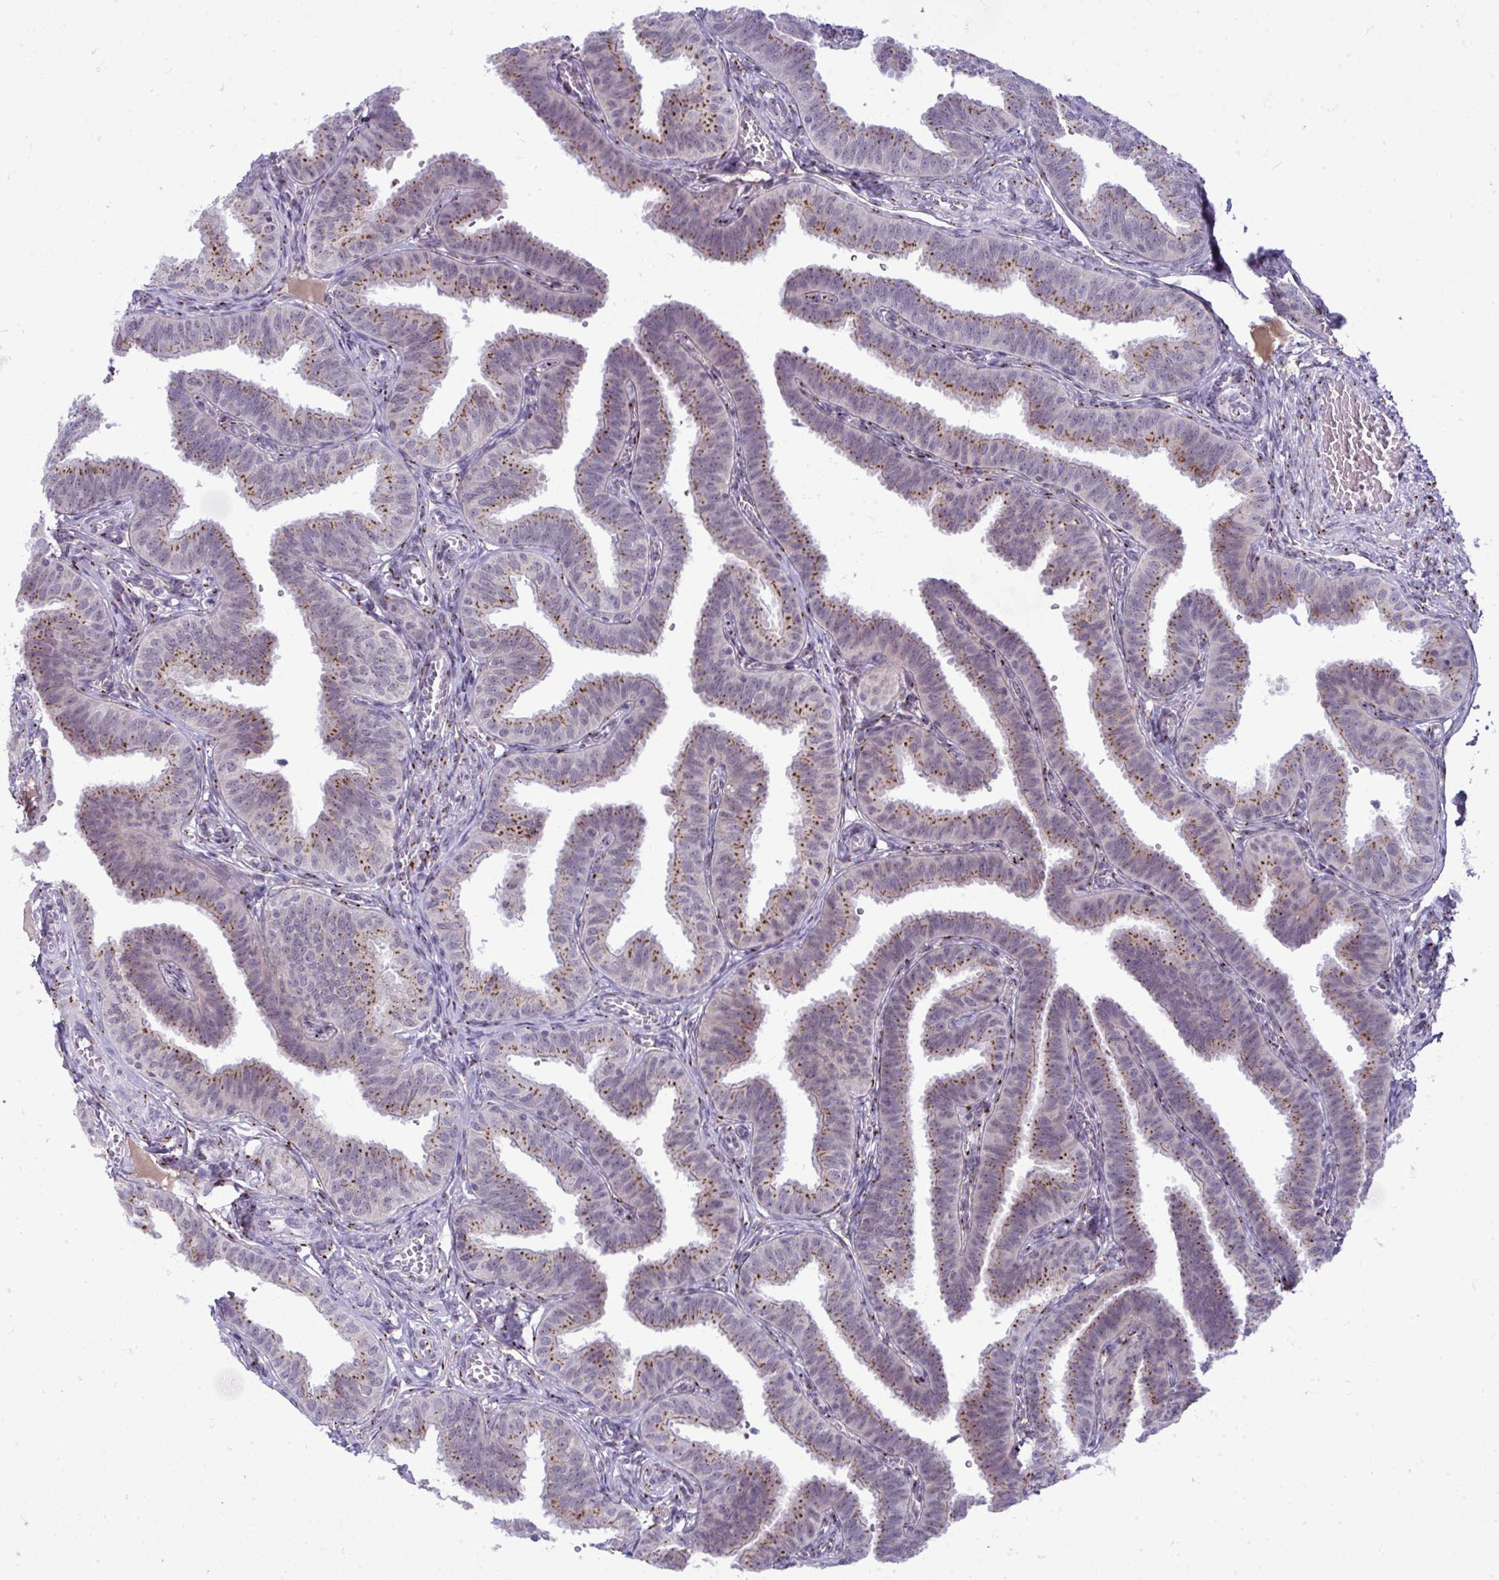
{"staining": {"intensity": "moderate", "quantity": "25%-75%", "location": "cytoplasmic/membranous"}, "tissue": "fallopian tube", "cell_type": "Glandular cells", "image_type": "normal", "snomed": [{"axis": "morphology", "description": "Normal tissue, NOS"}, {"axis": "topography", "description": "Fallopian tube"}], "caption": "DAB immunohistochemical staining of normal human fallopian tube reveals moderate cytoplasmic/membranous protein staining in about 25%-75% of glandular cells.", "gene": "DTX4", "patient": {"sex": "female", "age": 25}}